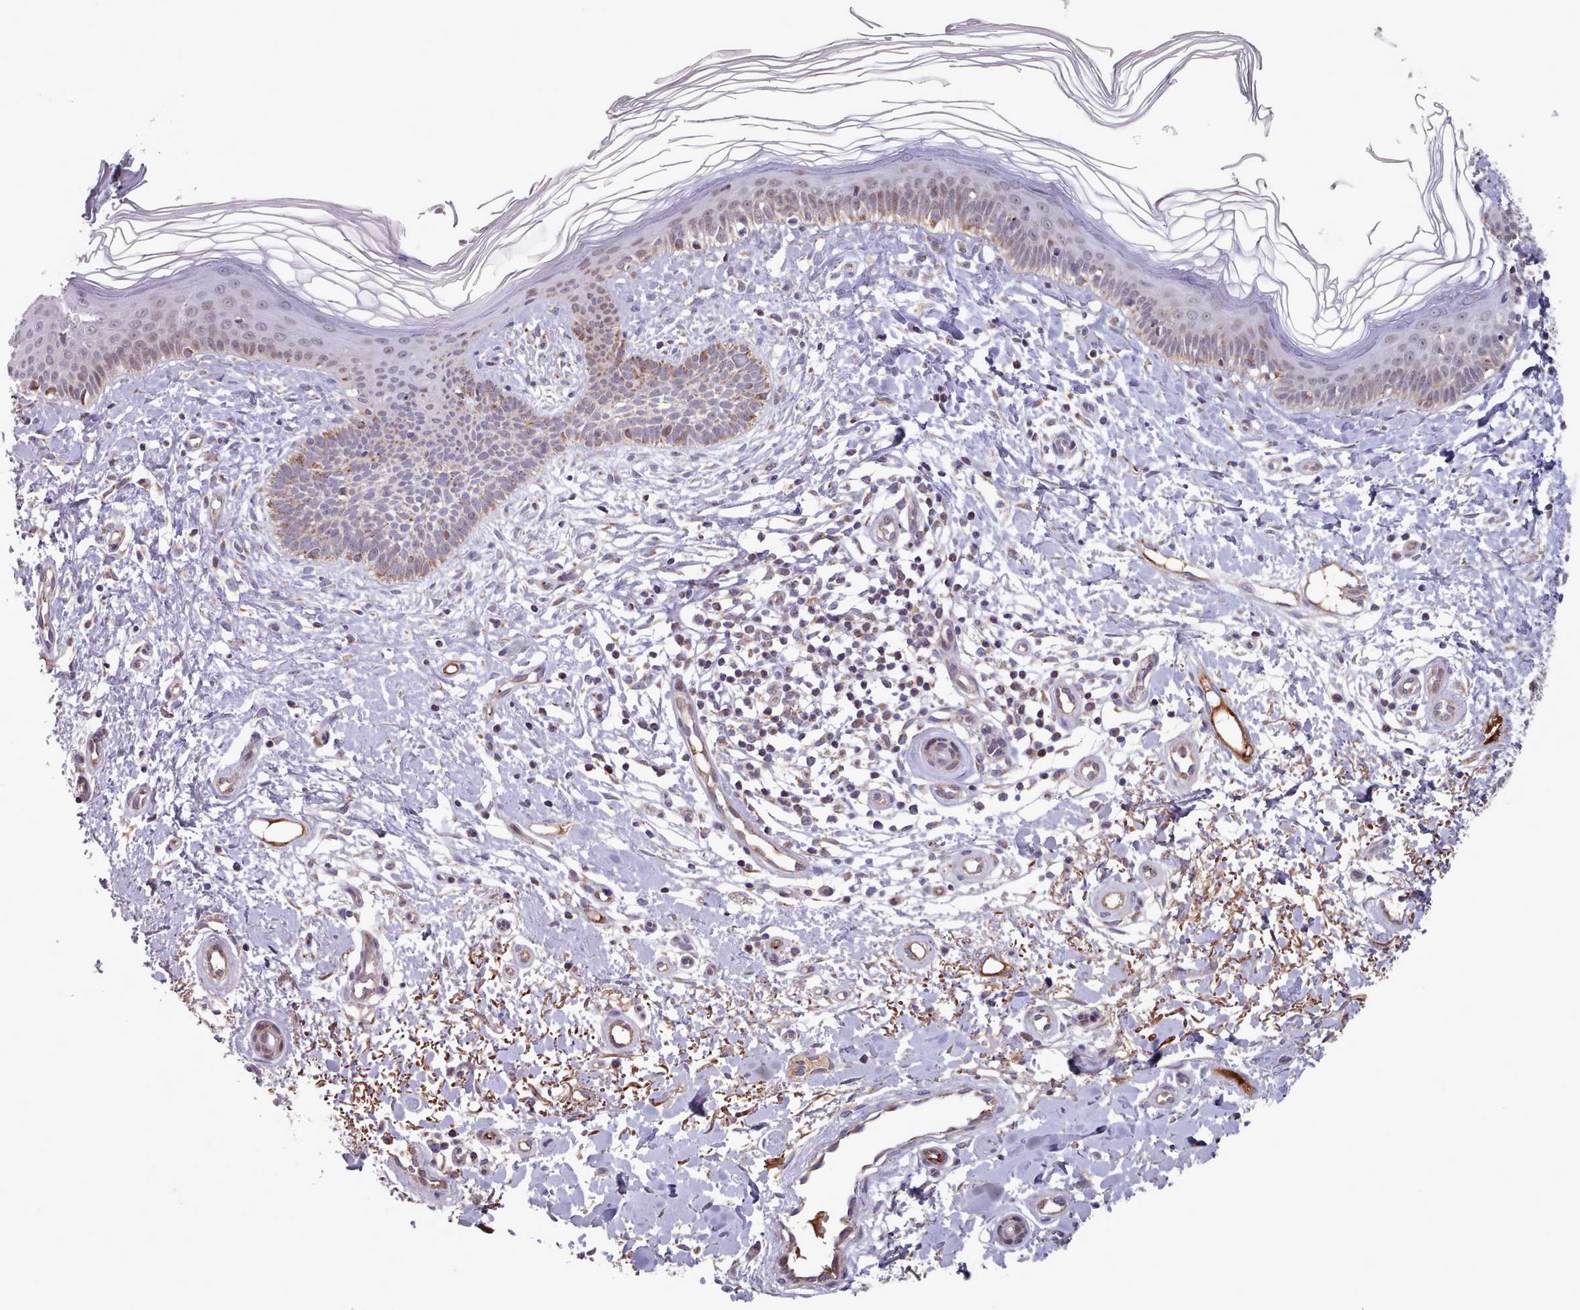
{"staining": {"intensity": "moderate", "quantity": "<25%", "location": "cytoplasmic/membranous"}, "tissue": "skin cancer", "cell_type": "Tumor cells", "image_type": "cancer", "snomed": [{"axis": "morphology", "description": "Basal cell carcinoma"}, {"axis": "topography", "description": "Skin"}], "caption": "Immunohistochemical staining of skin cancer displays moderate cytoplasmic/membranous protein staining in approximately <25% of tumor cells.", "gene": "TRARG1", "patient": {"sex": "male", "age": 78}}